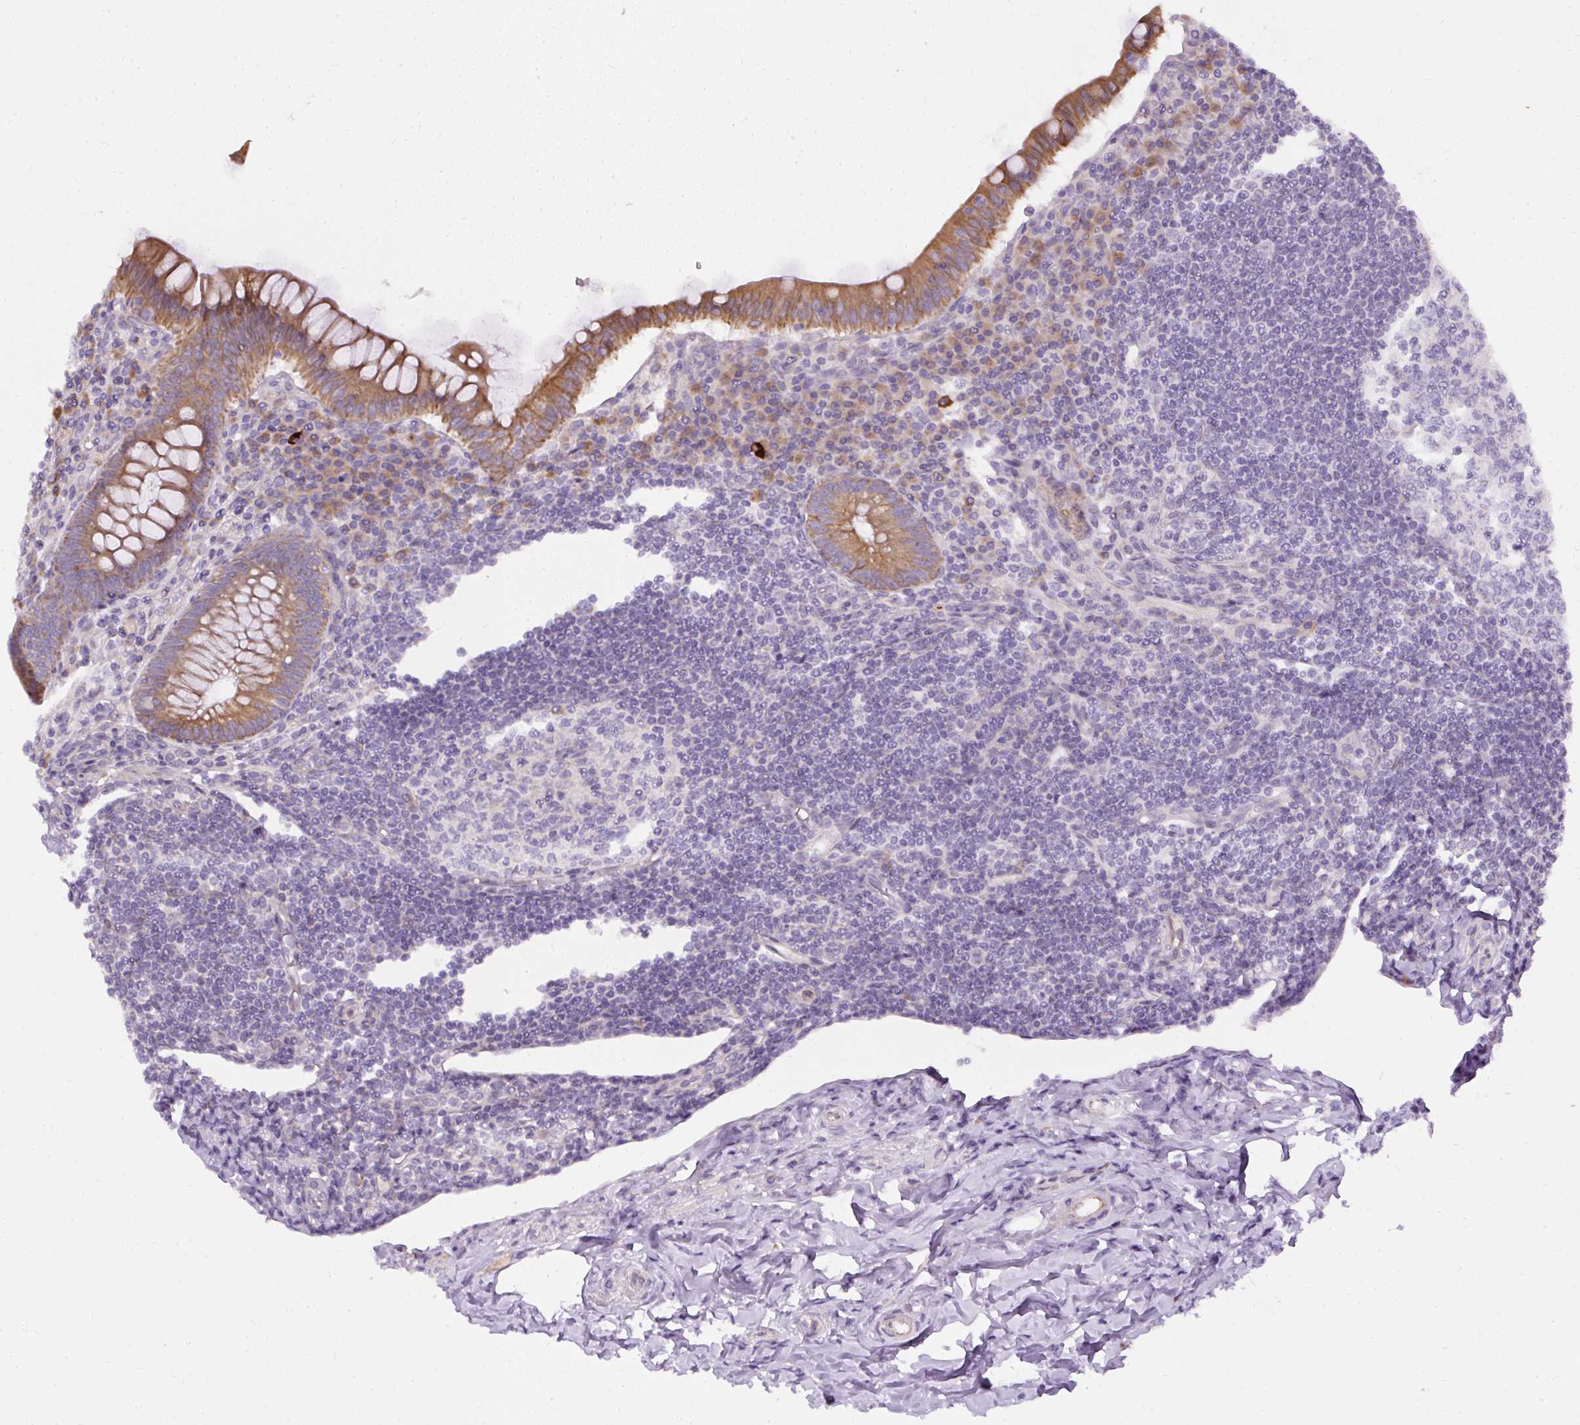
{"staining": {"intensity": "moderate", "quantity": ">75%", "location": "cytoplasmic/membranous"}, "tissue": "appendix", "cell_type": "Glandular cells", "image_type": "normal", "snomed": [{"axis": "morphology", "description": "Normal tissue, NOS"}, {"axis": "topography", "description": "Appendix"}], "caption": "Brown immunohistochemical staining in unremarkable appendix shows moderate cytoplasmic/membranous staining in about >75% of glandular cells.", "gene": "FAM149A", "patient": {"sex": "female", "age": 33}}